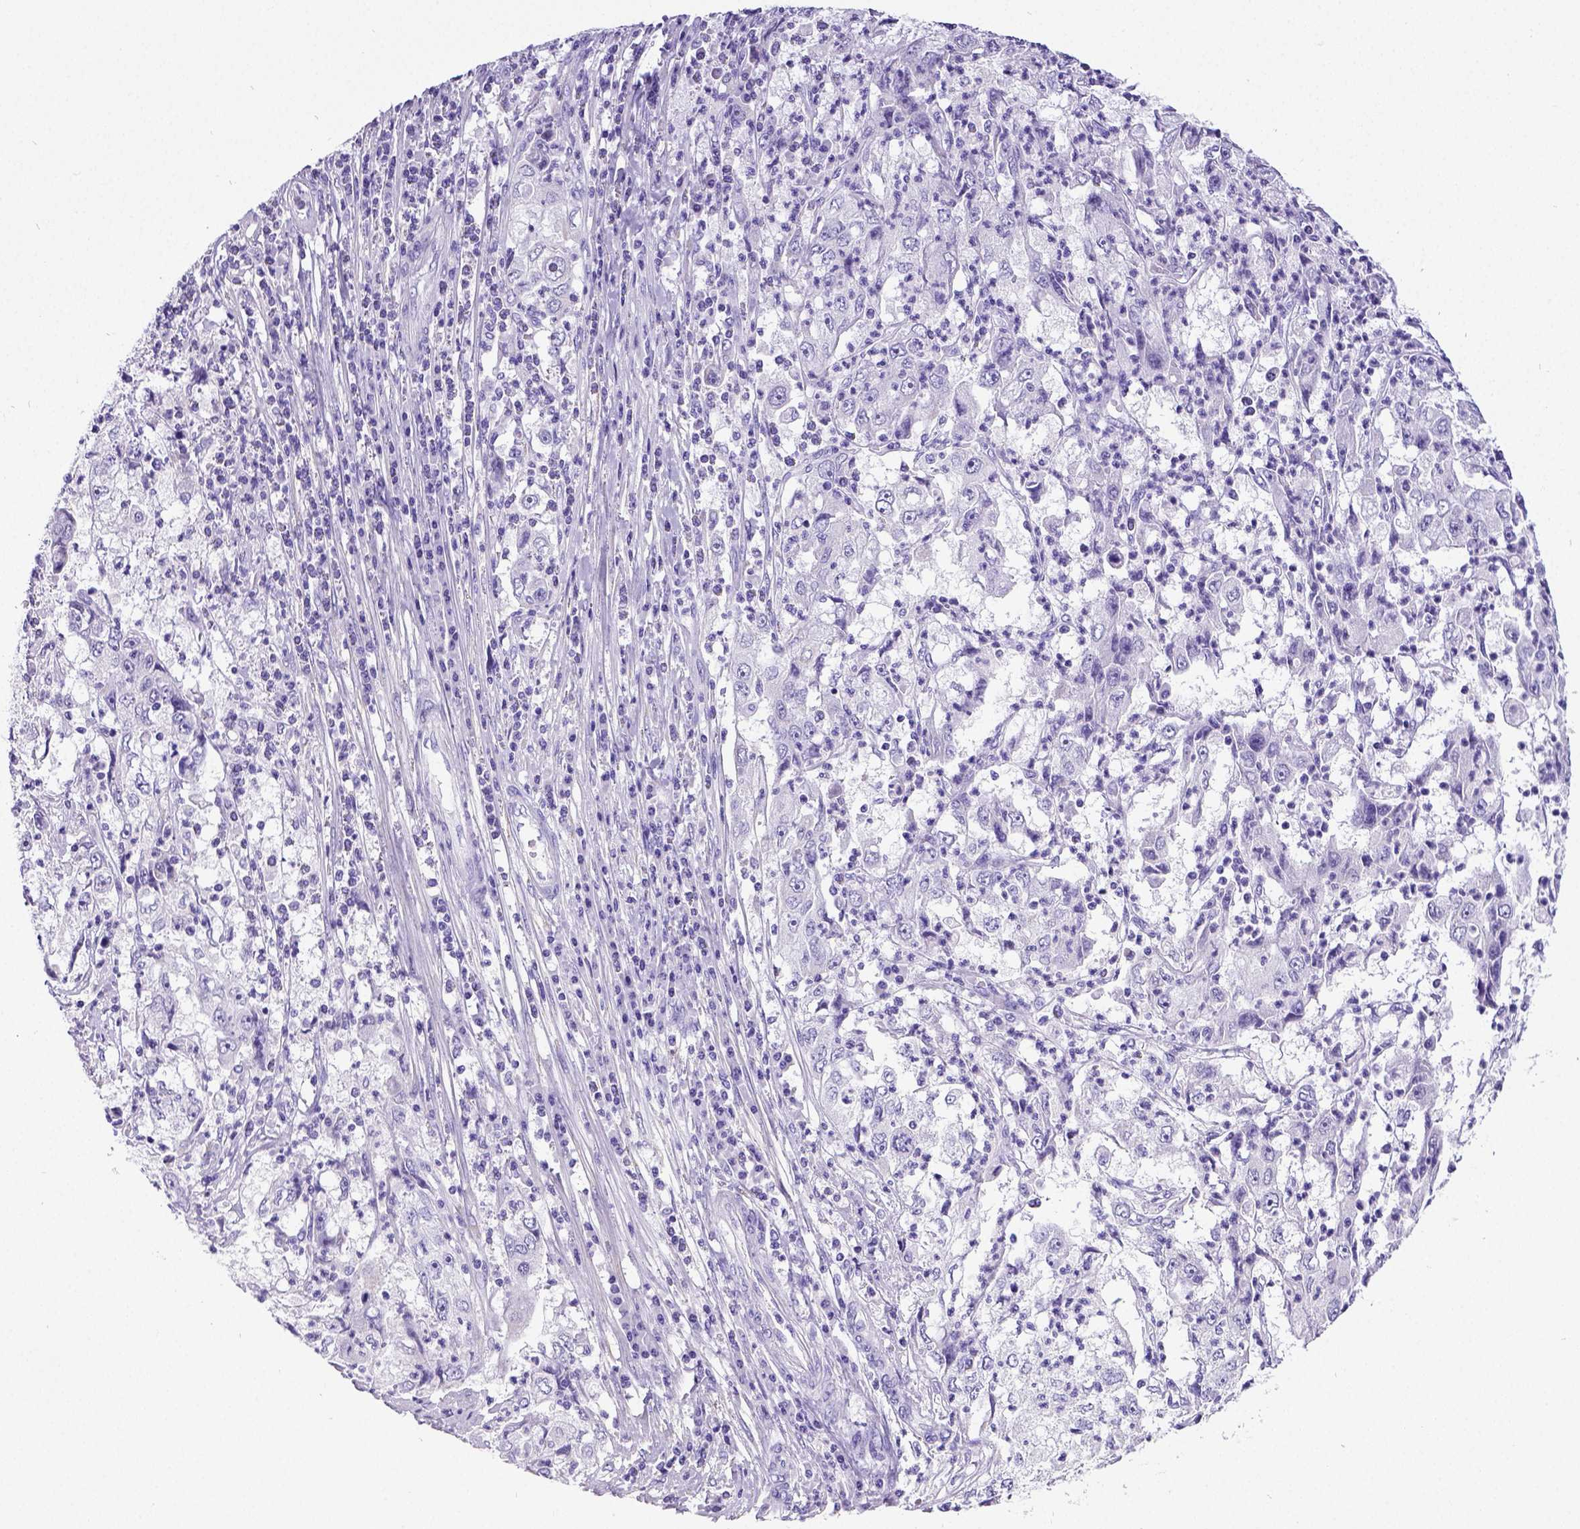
{"staining": {"intensity": "negative", "quantity": "none", "location": "none"}, "tissue": "cervical cancer", "cell_type": "Tumor cells", "image_type": "cancer", "snomed": [{"axis": "morphology", "description": "Squamous cell carcinoma, NOS"}, {"axis": "topography", "description": "Cervix"}], "caption": "Tumor cells show no significant protein positivity in cervical cancer (squamous cell carcinoma). (Stains: DAB immunohistochemistry with hematoxylin counter stain, Microscopy: brightfield microscopy at high magnification).", "gene": "SATB2", "patient": {"sex": "female", "age": 36}}